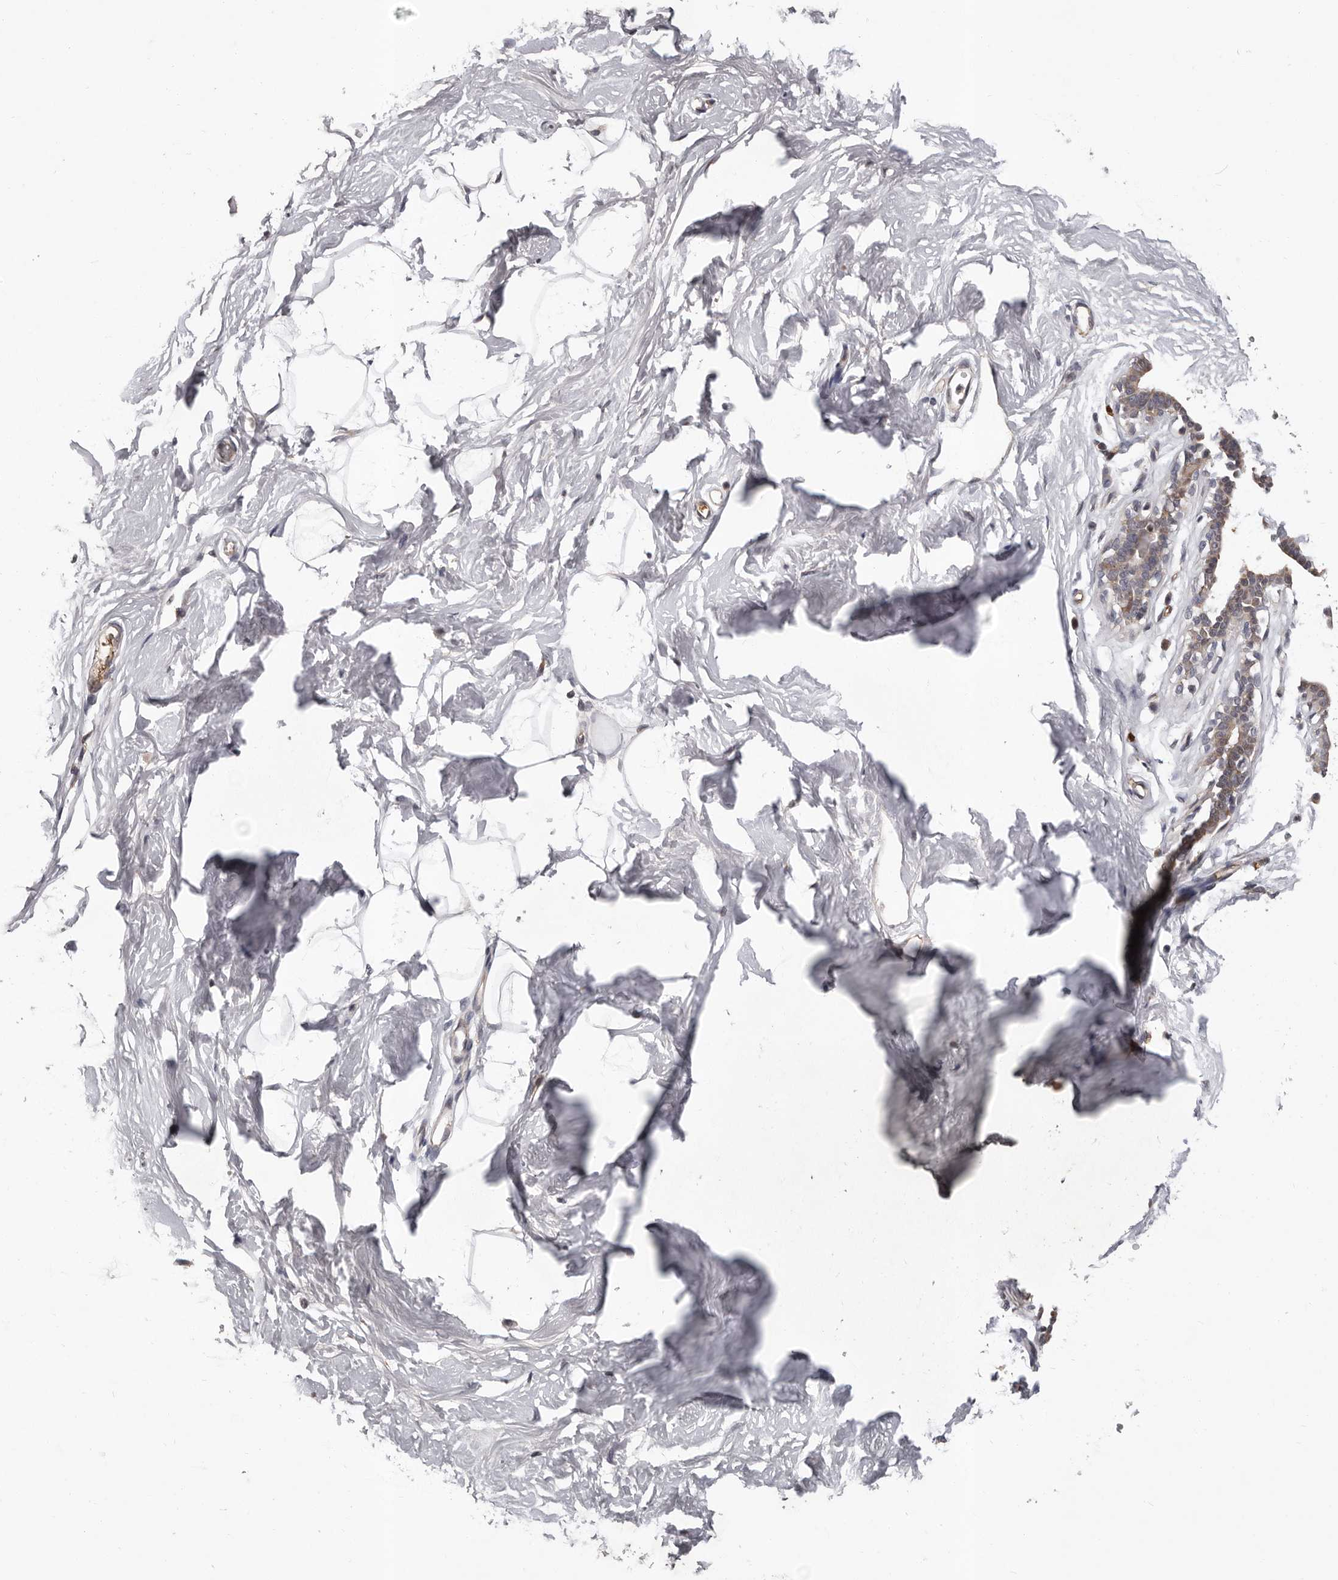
{"staining": {"intensity": "negative", "quantity": "none", "location": "none"}, "tissue": "breast", "cell_type": "Adipocytes", "image_type": "normal", "snomed": [{"axis": "morphology", "description": "Normal tissue, NOS"}, {"axis": "topography", "description": "Breast"}], "caption": "Micrograph shows no protein staining in adipocytes of benign breast. (Stains: DAB (3,3'-diaminobenzidine) IHC with hematoxylin counter stain, Microscopy: brightfield microscopy at high magnification).", "gene": "MED8", "patient": {"sex": "female", "age": 26}}